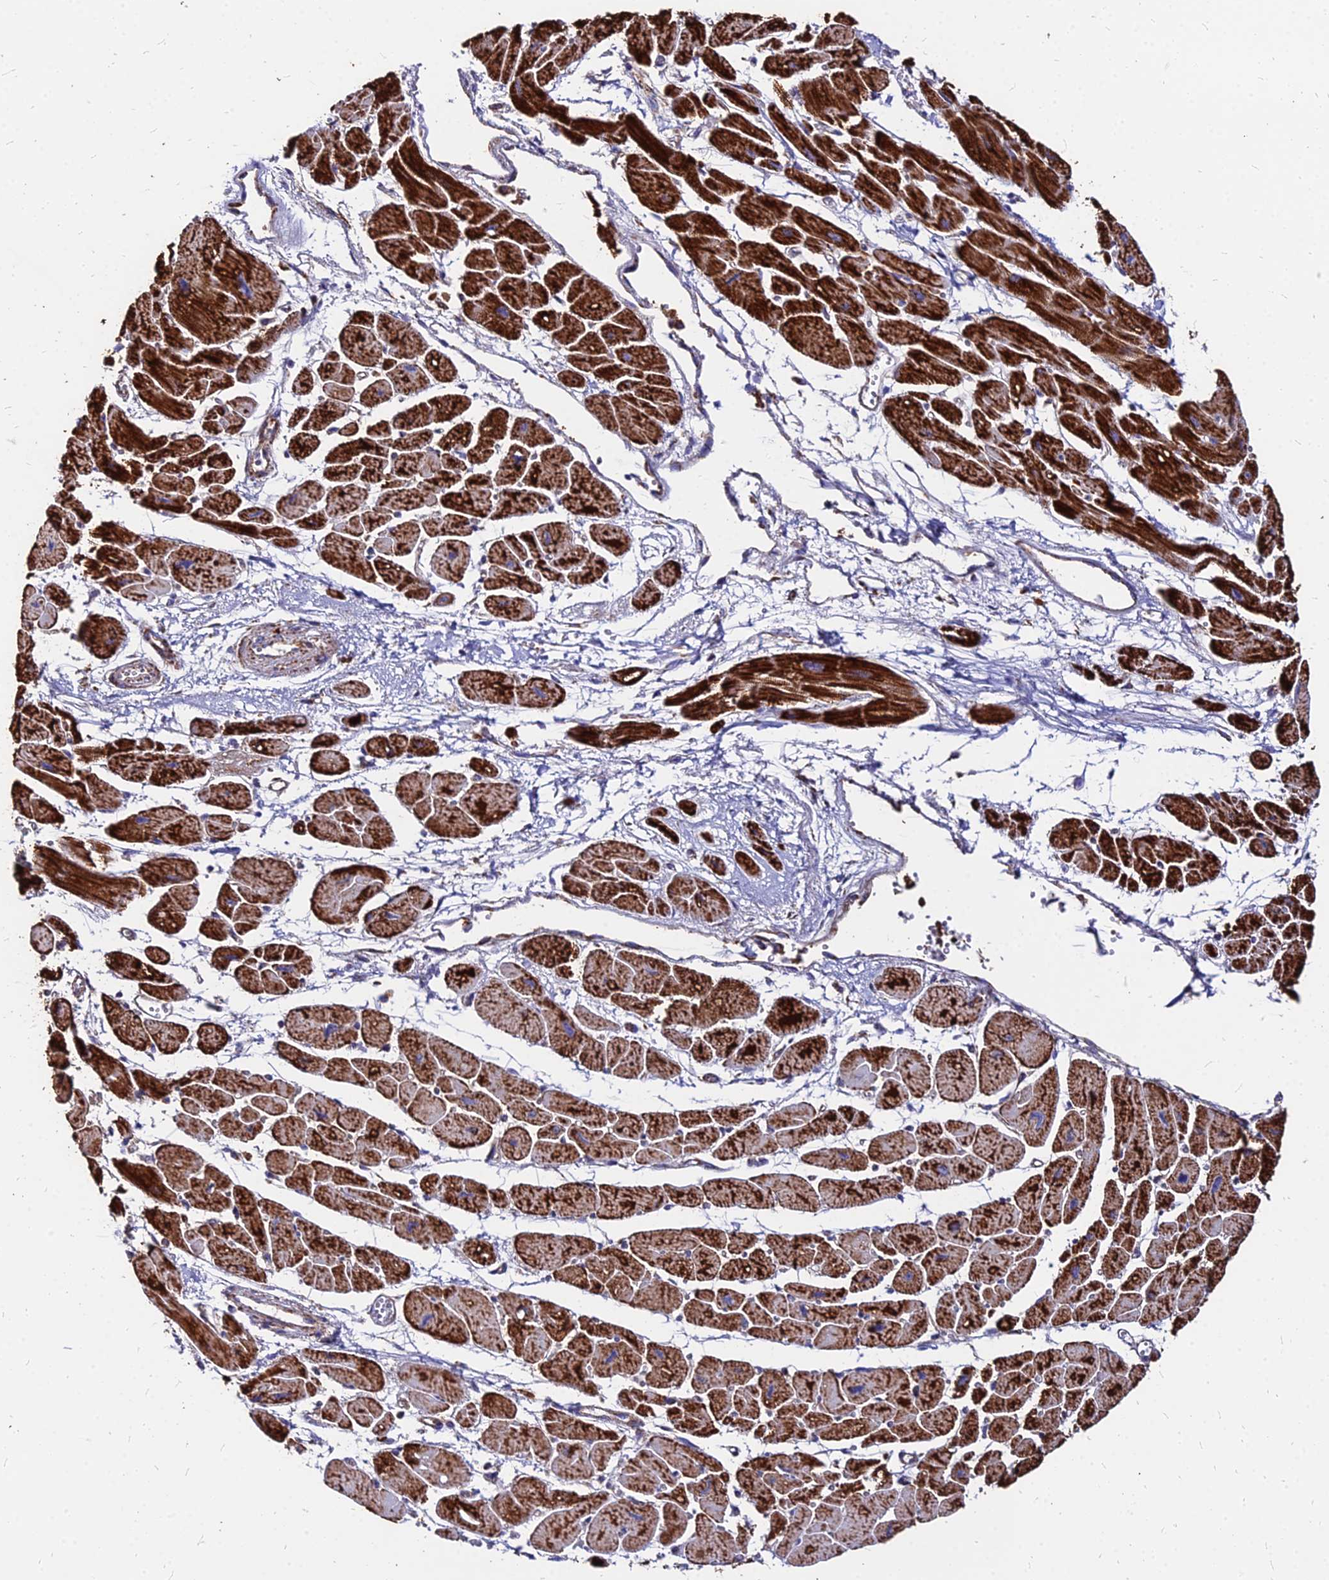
{"staining": {"intensity": "strong", "quantity": ">75%", "location": "cytoplasmic/membranous"}, "tissue": "heart muscle", "cell_type": "Cardiomyocytes", "image_type": "normal", "snomed": [{"axis": "morphology", "description": "Normal tissue, NOS"}, {"axis": "topography", "description": "Heart"}], "caption": "This is a histology image of immunohistochemistry (IHC) staining of normal heart muscle, which shows strong staining in the cytoplasmic/membranous of cardiomyocytes.", "gene": "DLD", "patient": {"sex": "female", "age": 54}}